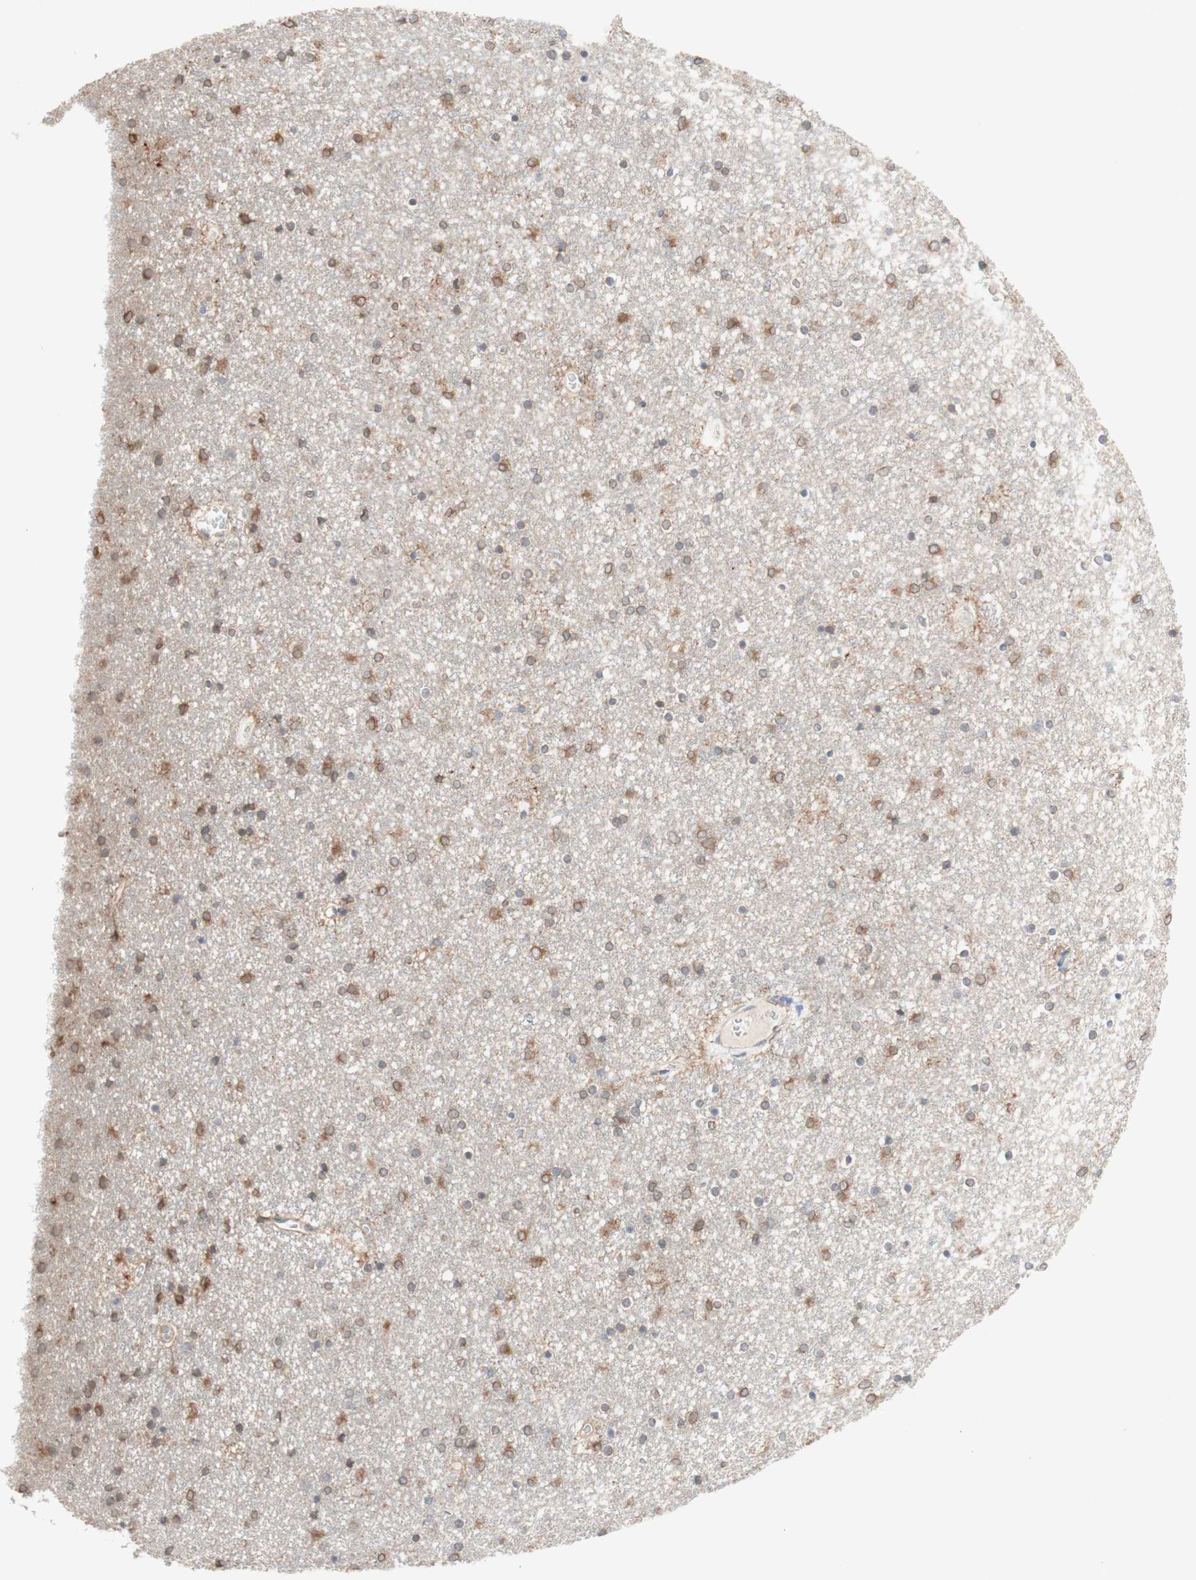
{"staining": {"intensity": "moderate", "quantity": ">75%", "location": "cytoplasmic/membranous"}, "tissue": "caudate", "cell_type": "Glial cells", "image_type": "normal", "snomed": [{"axis": "morphology", "description": "Normal tissue, NOS"}, {"axis": "topography", "description": "Lateral ventricle wall"}], "caption": "Brown immunohistochemical staining in unremarkable human caudate demonstrates moderate cytoplasmic/membranous expression in approximately >75% of glial cells.", "gene": "COMT", "patient": {"sex": "female", "age": 54}}